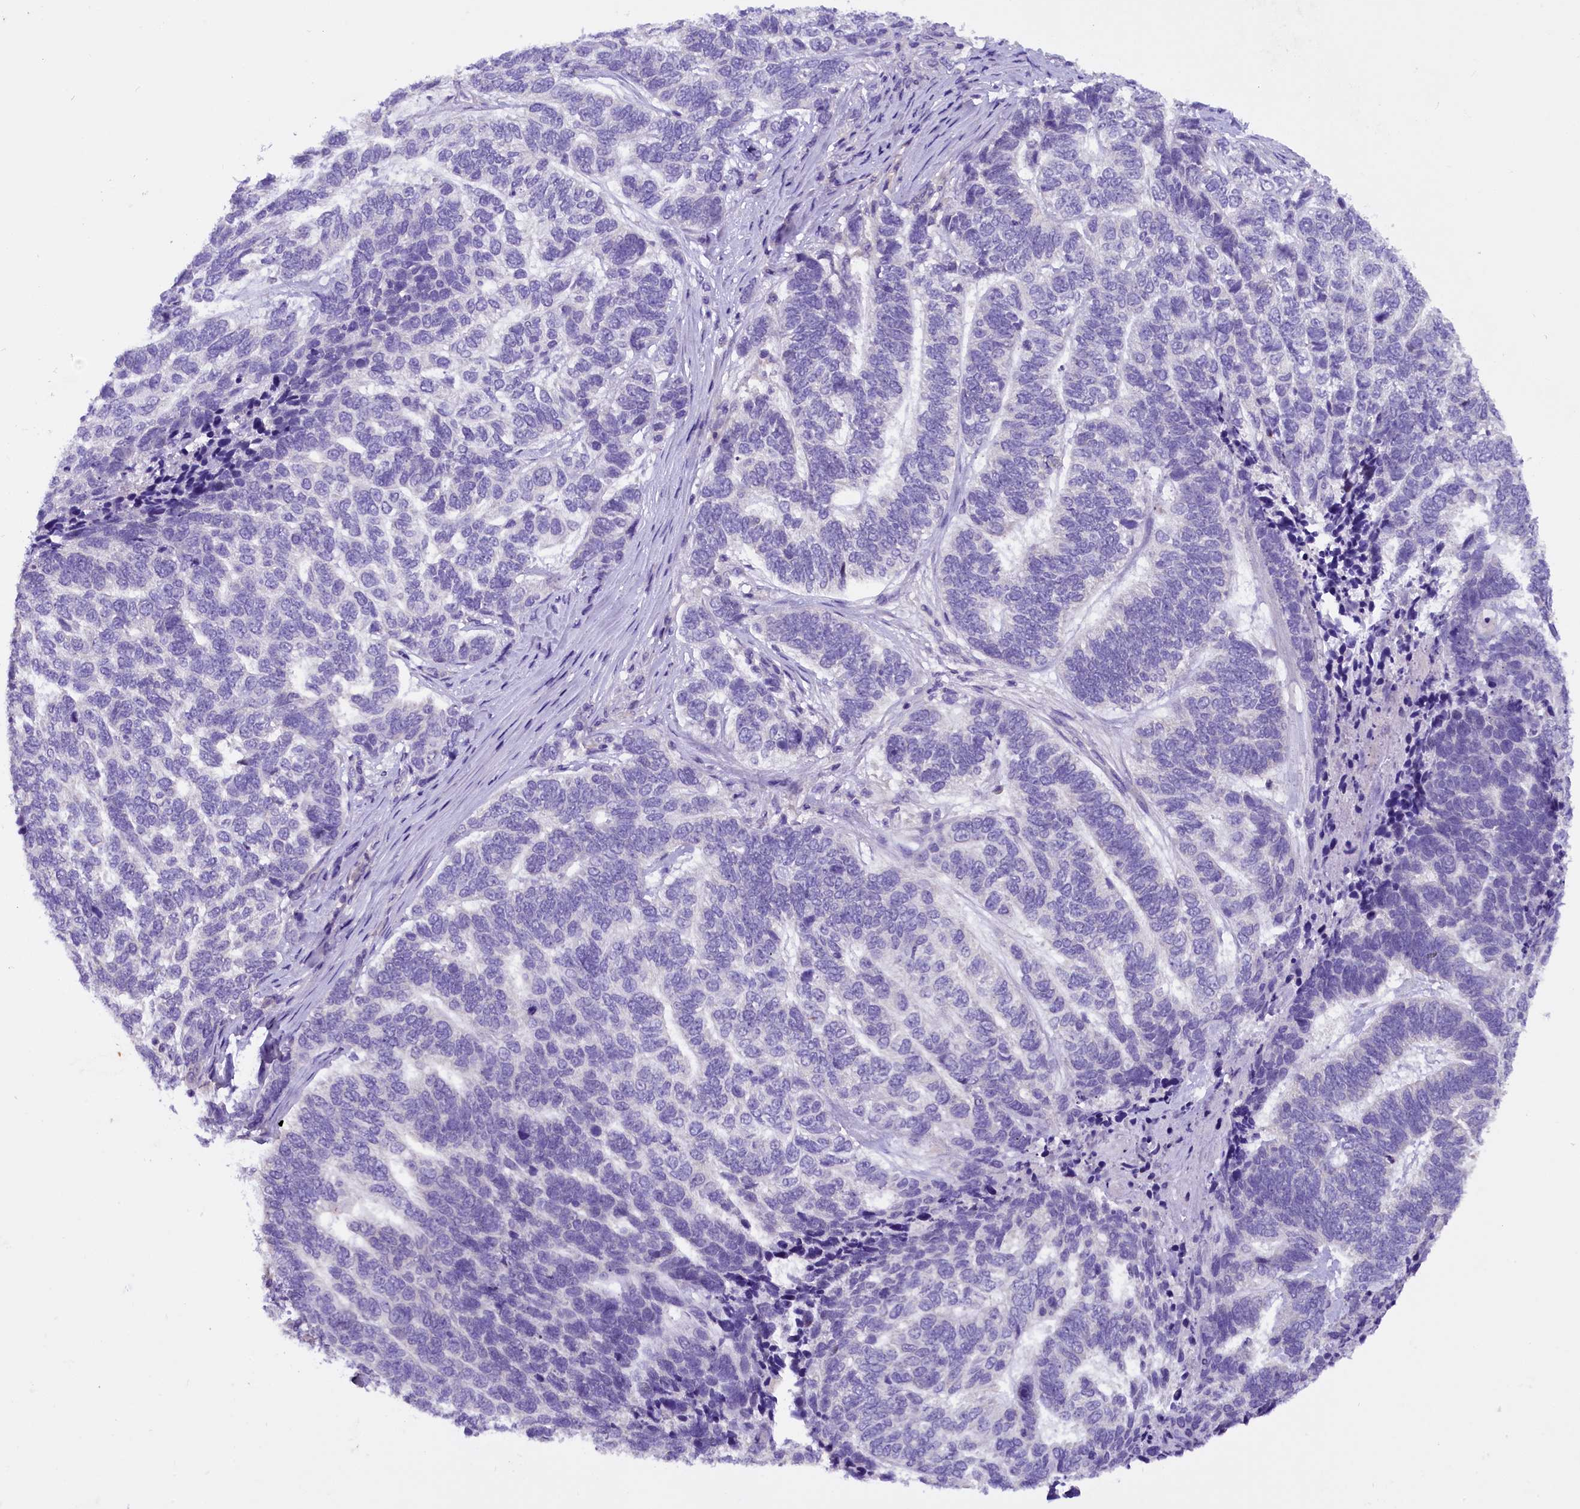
{"staining": {"intensity": "negative", "quantity": "none", "location": "none"}, "tissue": "skin cancer", "cell_type": "Tumor cells", "image_type": "cancer", "snomed": [{"axis": "morphology", "description": "Basal cell carcinoma"}, {"axis": "topography", "description": "Skin"}], "caption": "Immunohistochemistry (IHC) photomicrograph of human basal cell carcinoma (skin) stained for a protein (brown), which shows no positivity in tumor cells.", "gene": "AP3B2", "patient": {"sex": "female", "age": 65}}